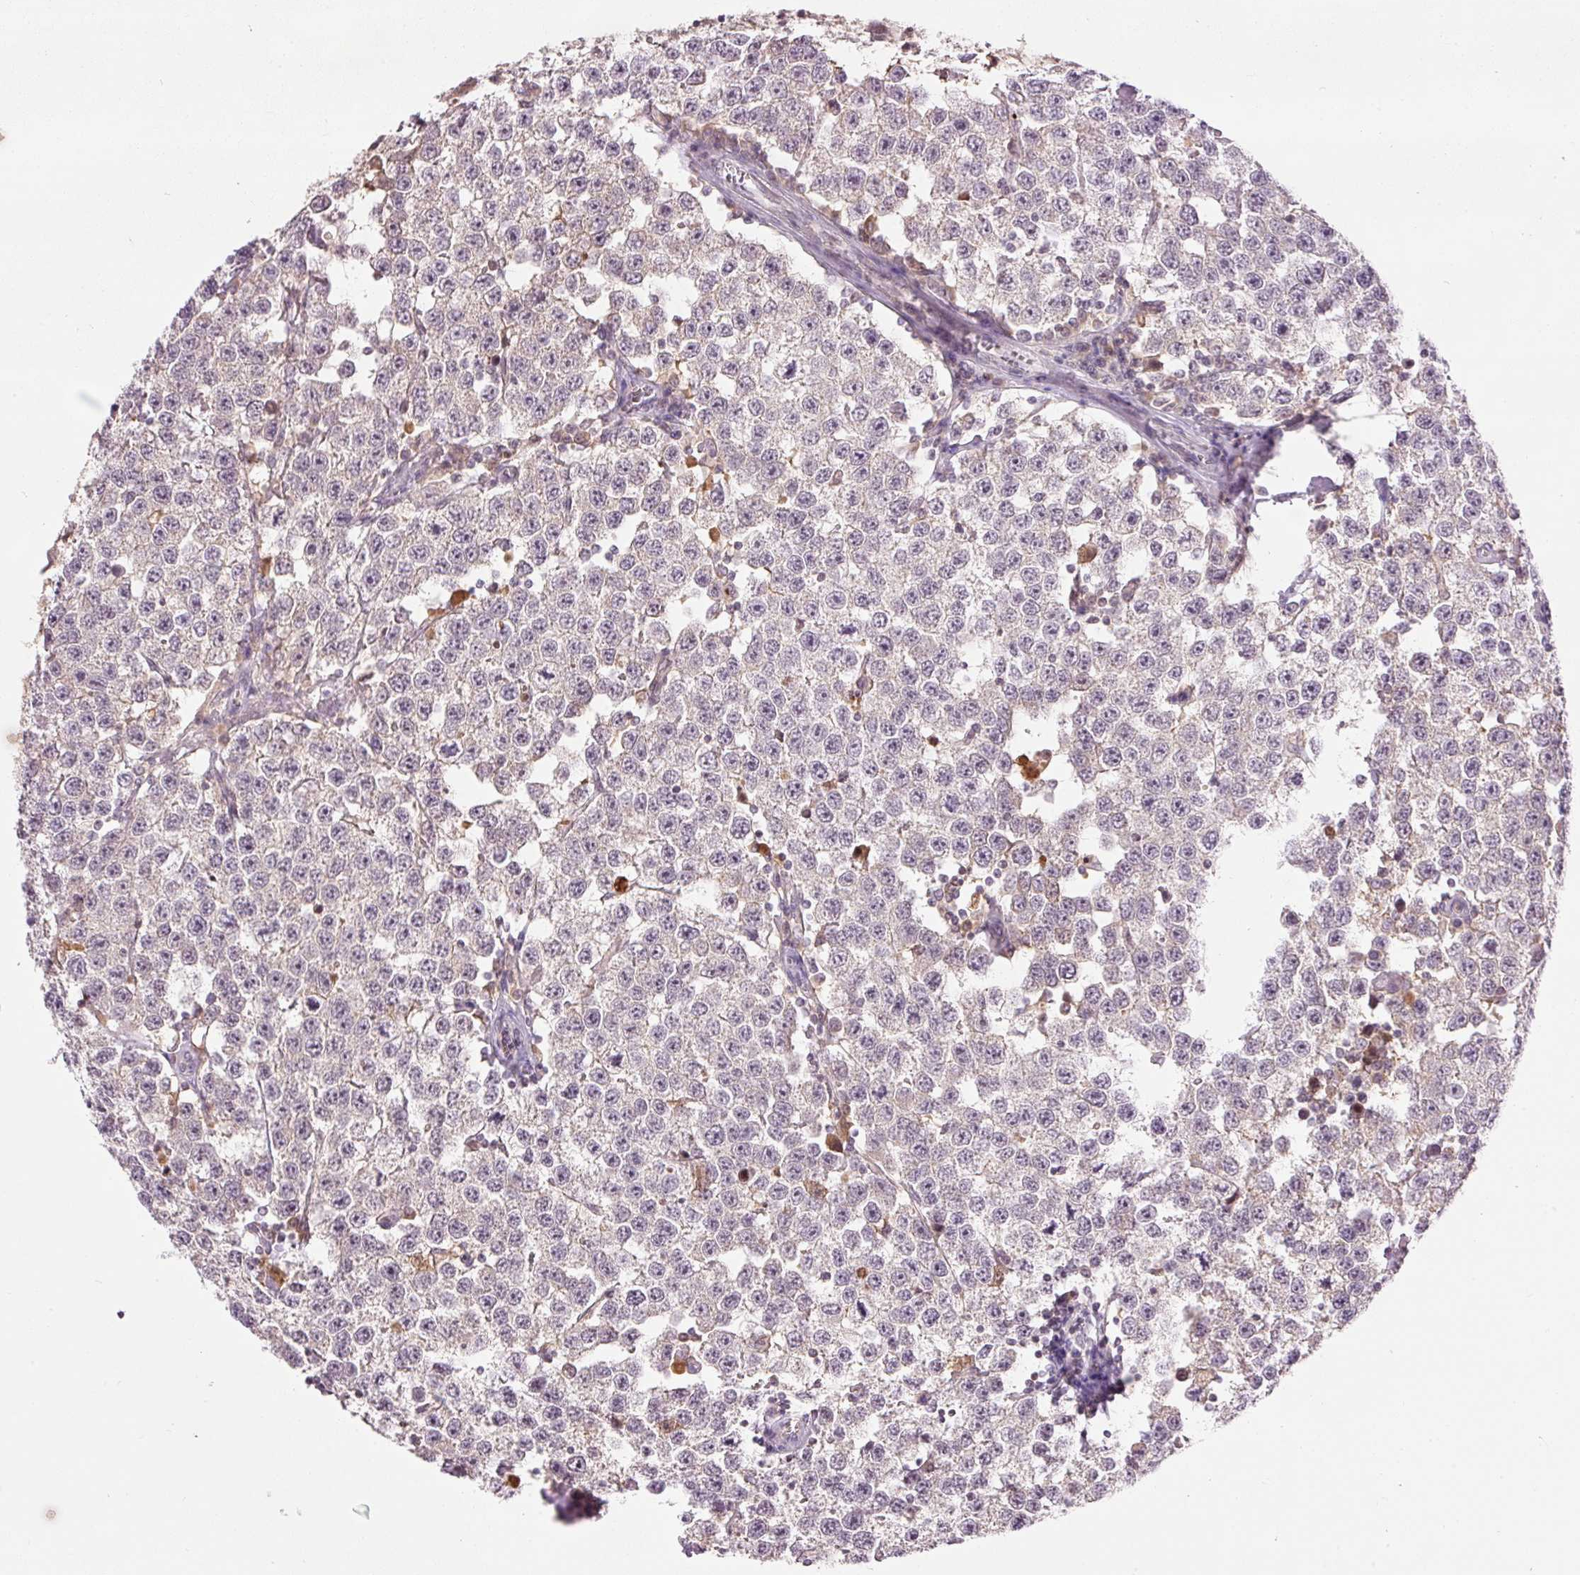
{"staining": {"intensity": "weak", "quantity": "25%-75%", "location": "cytoplasmic/membranous"}, "tissue": "testis cancer", "cell_type": "Tumor cells", "image_type": "cancer", "snomed": [{"axis": "morphology", "description": "Seminoma, NOS"}, {"axis": "topography", "description": "Testis"}], "caption": "Testis seminoma stained with IHC displays weak cytoplasmic/membranous staining in about 25%-75% of tumor cells. The protein of interest is stained brown, and the nuclei are stained in blue (DAB (3,3'-diaminobenzidine) IHC with brightfield microscopy, high magnification).", "gene": "ABHD11", "patient": {"sex": "male", "age": 34}}